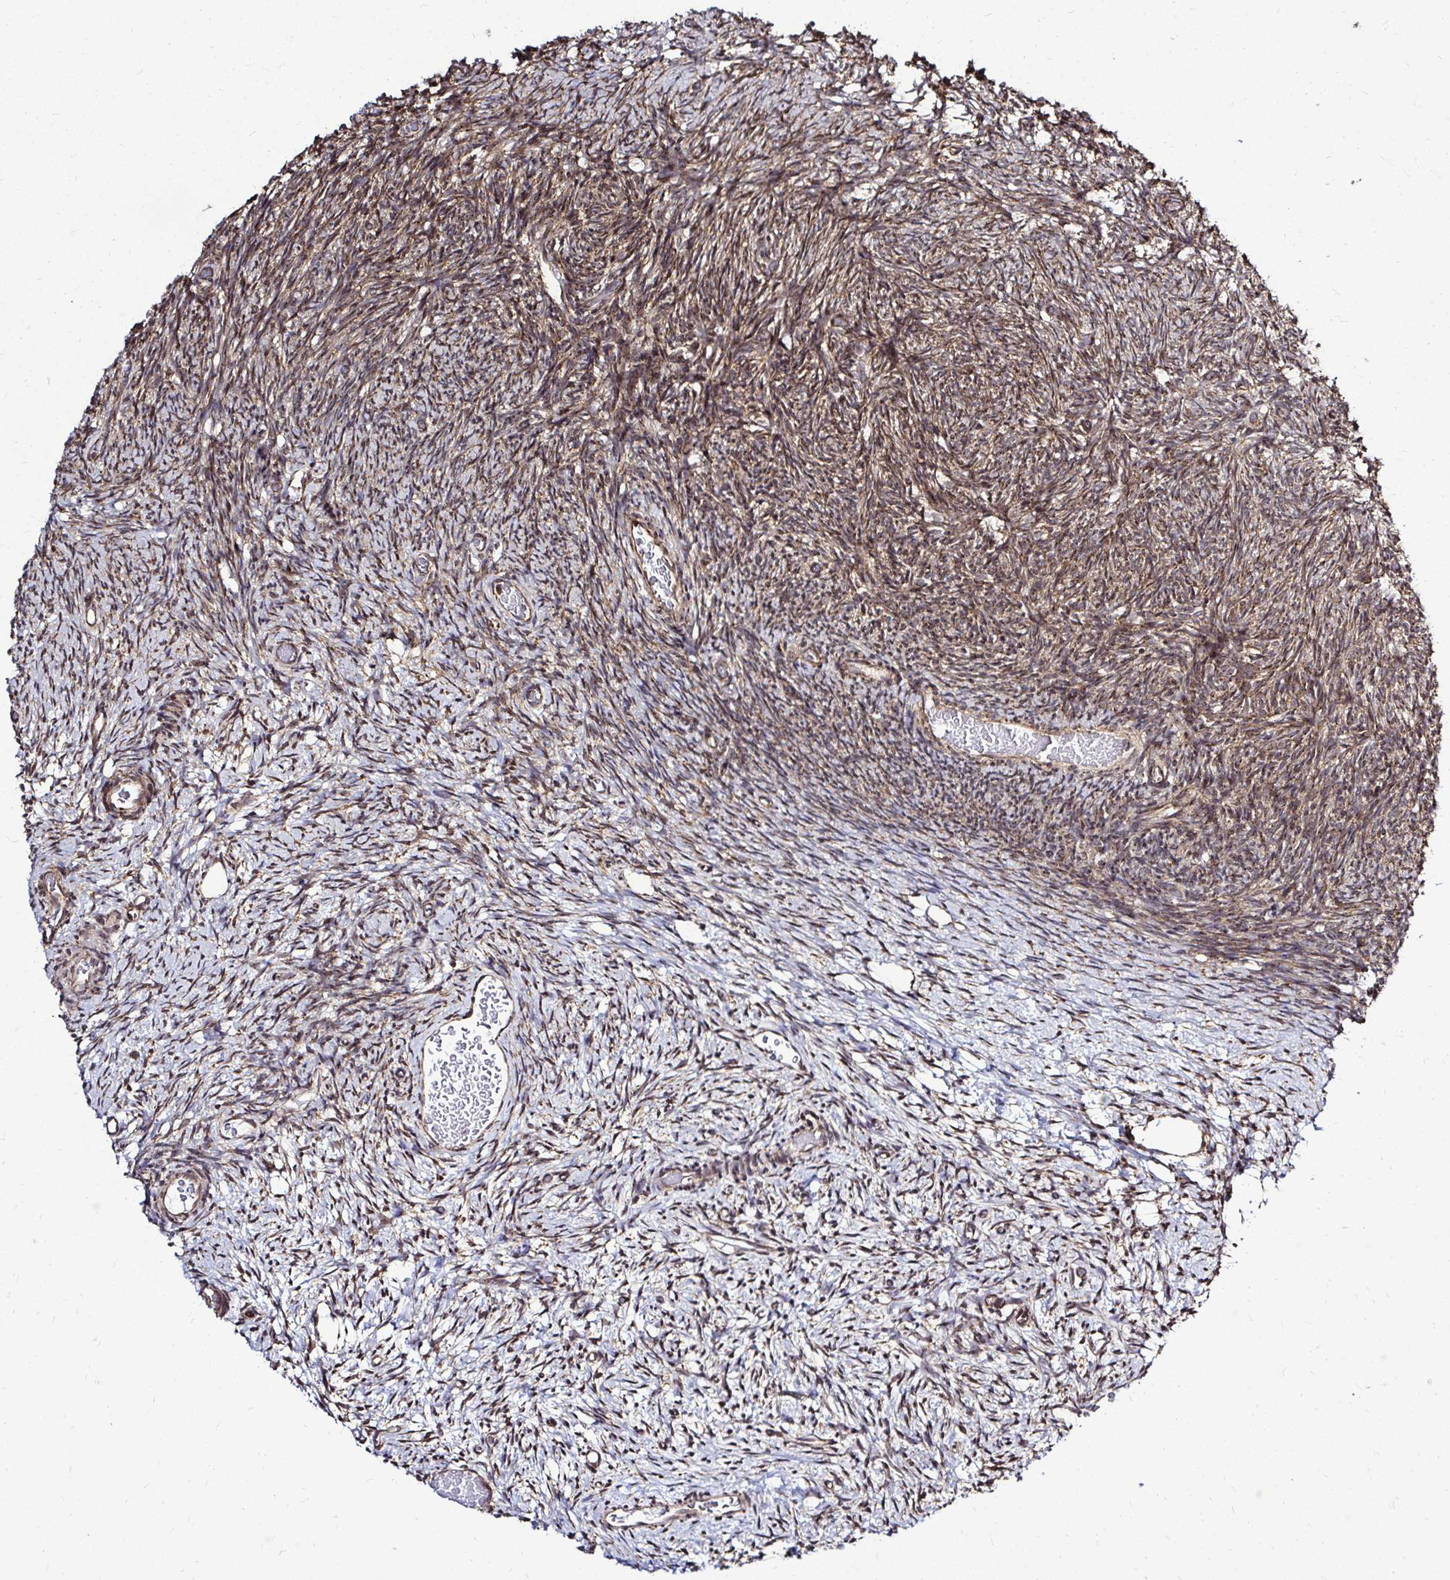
{"staining": {"intensity": "moderate", "quantity": ">75%", "location": "cytoplasmic/membranous"}, "tissue": "ovary", "cell_type": "Follicle cells", "image_type": "normal", "snomed": [{"axis": "morphology", "description": "Normal tissue, NOS"}, {"axis": "topography", "description": "Ovary"}], "caption": "Brown immunohistochemical staining in normal ovary shows moderate cytoplasmic/membranous expression in about >75% of follicle cells.", "gene": "FMR1", "patient": {"sex": "female", "age": 39}}